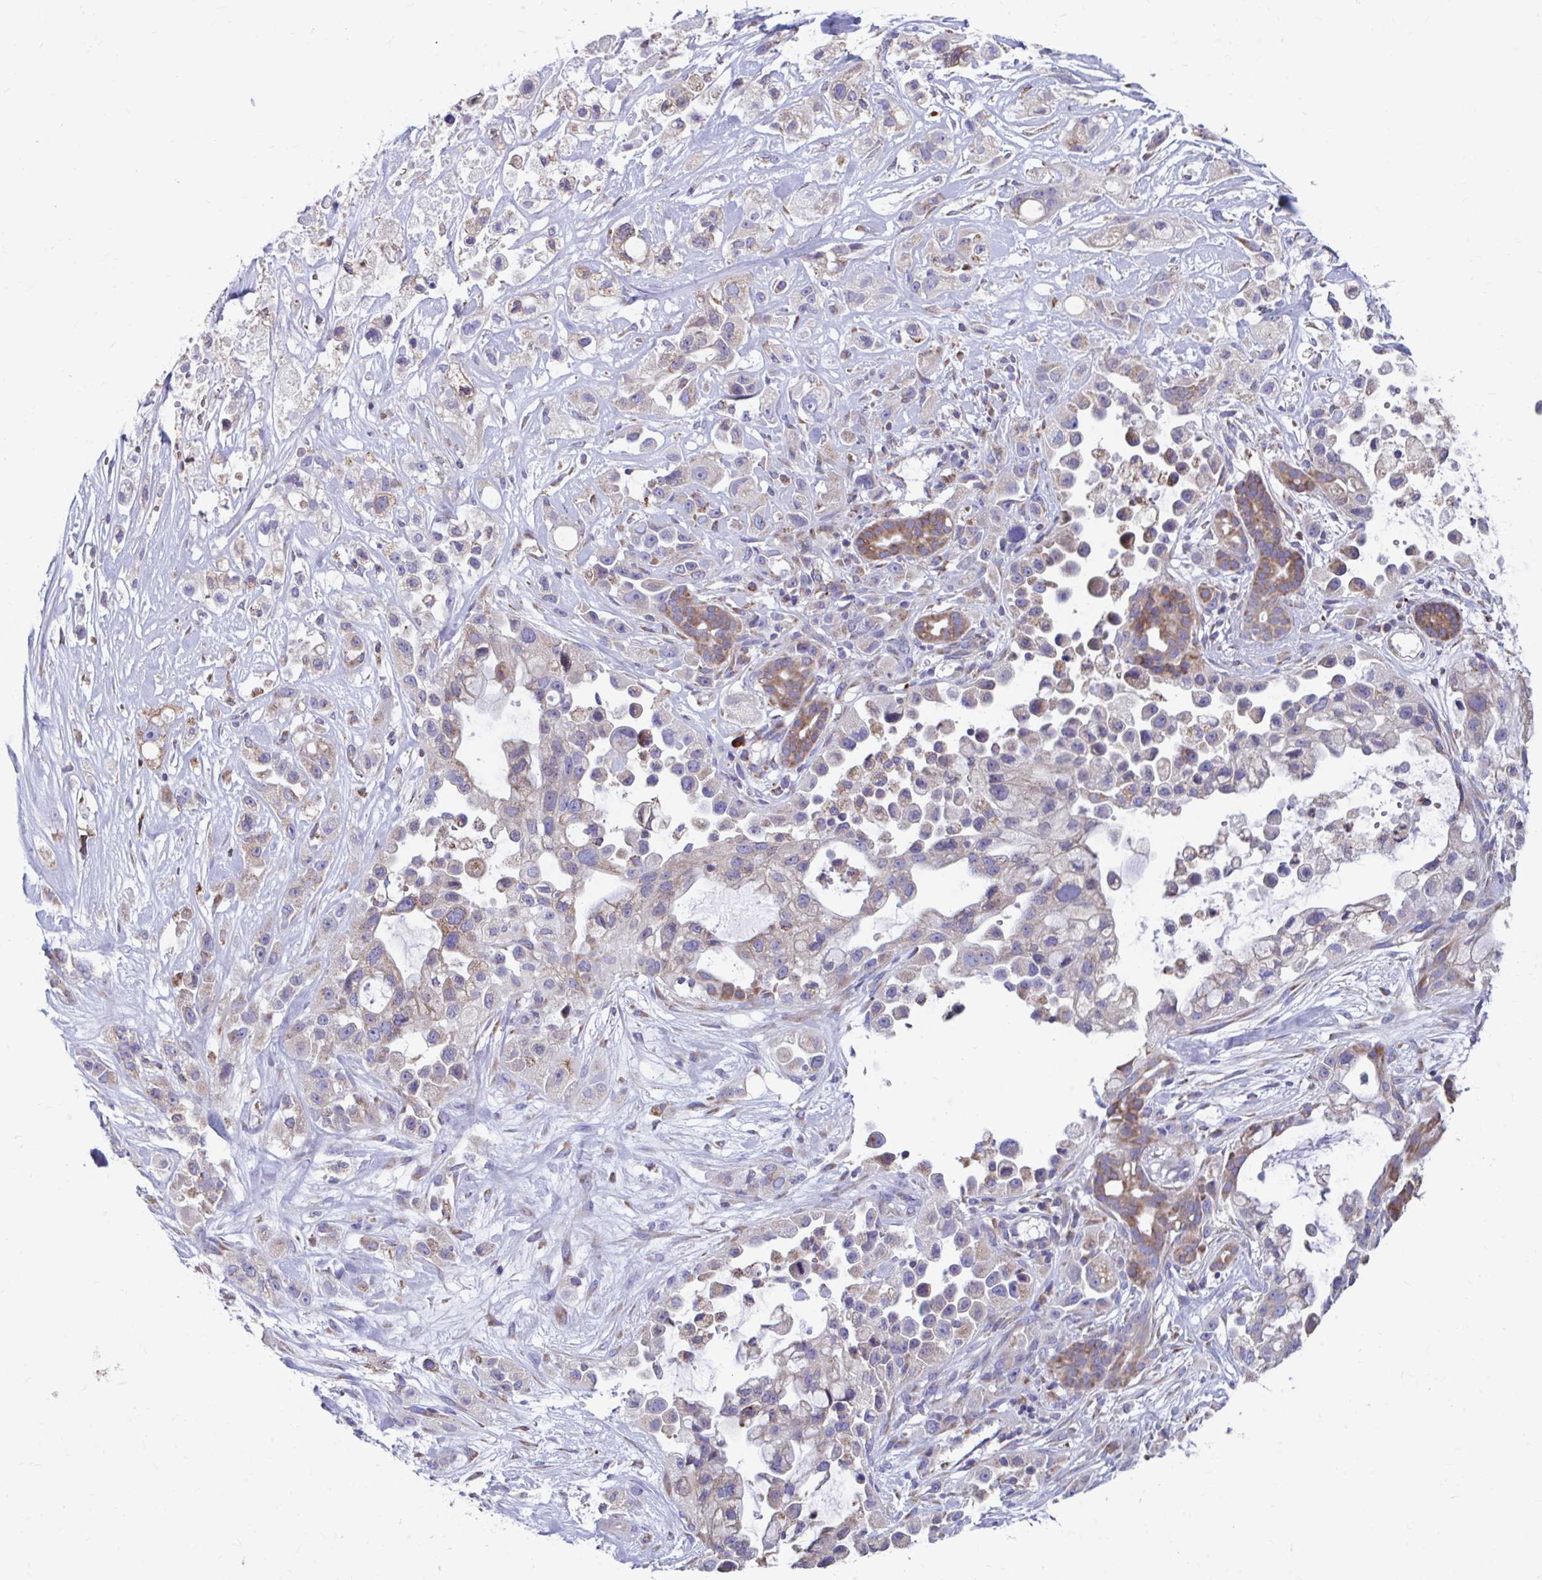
{"staining": {"intensity": "moderate", "quantity": "<25%", "location": "cytoplasmic/membranous"}, "tissue": "pancreatic cancer", "cell_type": "Tumor cells", "image_type": "cancer", "snomed": [{"axis": "morphology", "description": "Adenocarcinoma, NOS"}, {"axis": "topography", "description": "Pancreas"}], "caption": "This is a photomicrograph of immunohistochemistry staining of adenocarcinoma (pancreatic), which shows moderate staining in the cytoplasmic/membranous of tumor cells.", "gene": "FKBP2", "patient": {"sex": "male", "age": 44}}